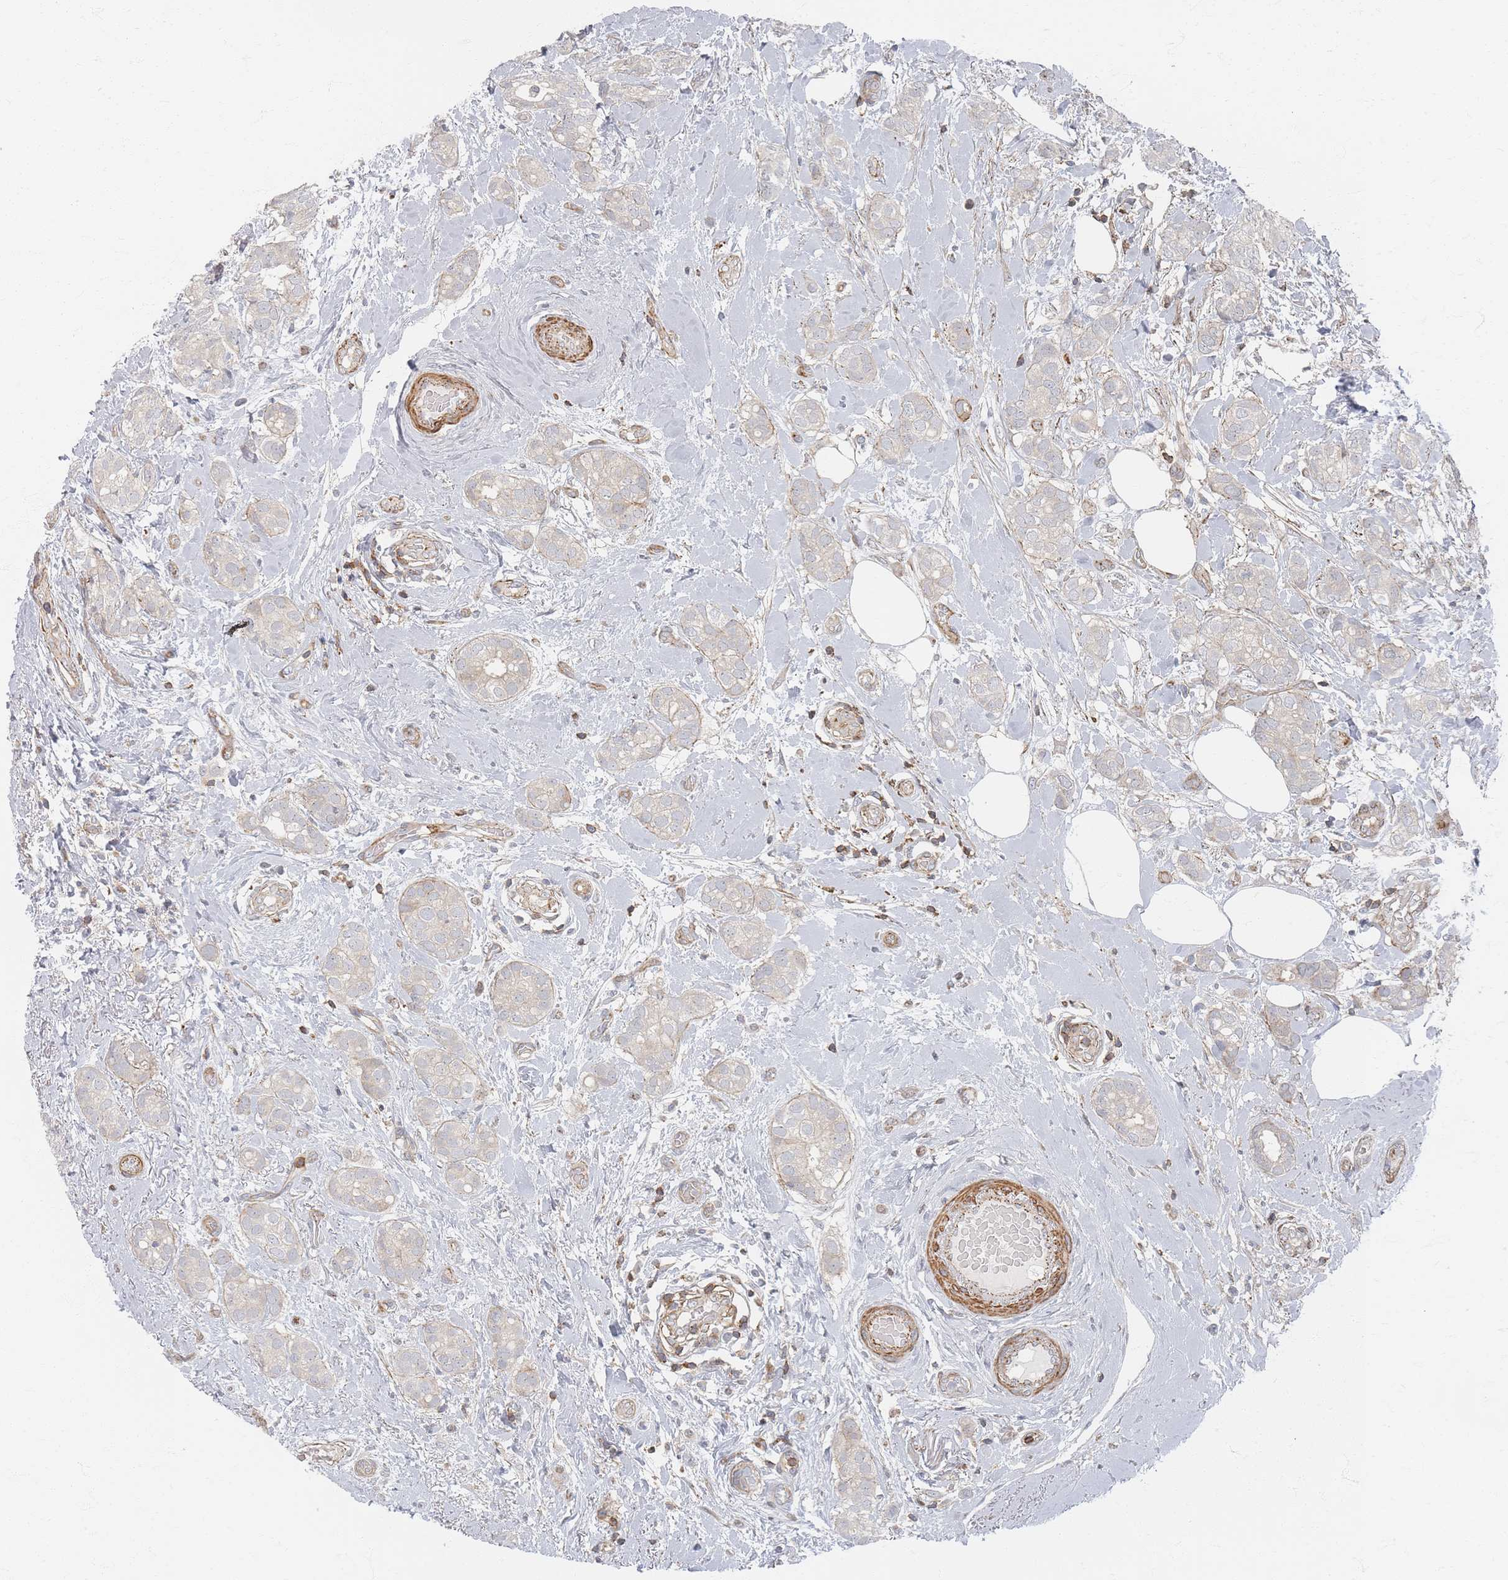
{"staining": {"intensity": "negative", "quantity": "none", "location": "none"}, "tissue": "breast cancer", "cell_type": "Tumor cells", "image_type": "cancer", "snomed": [{"axis": "morphology", "description": "Duct carcinoma"}, {"axis": "topography", "description": "Breast"}], "caption": "Immunohistochemistry micrograph of neoplastic tissue: human breast invasive ductal carcinoma stained with DAB reveals no significant protein staining in tumor cells.", "gene": "ZNF852", "patient": {"sex": "female", "age": 73}}